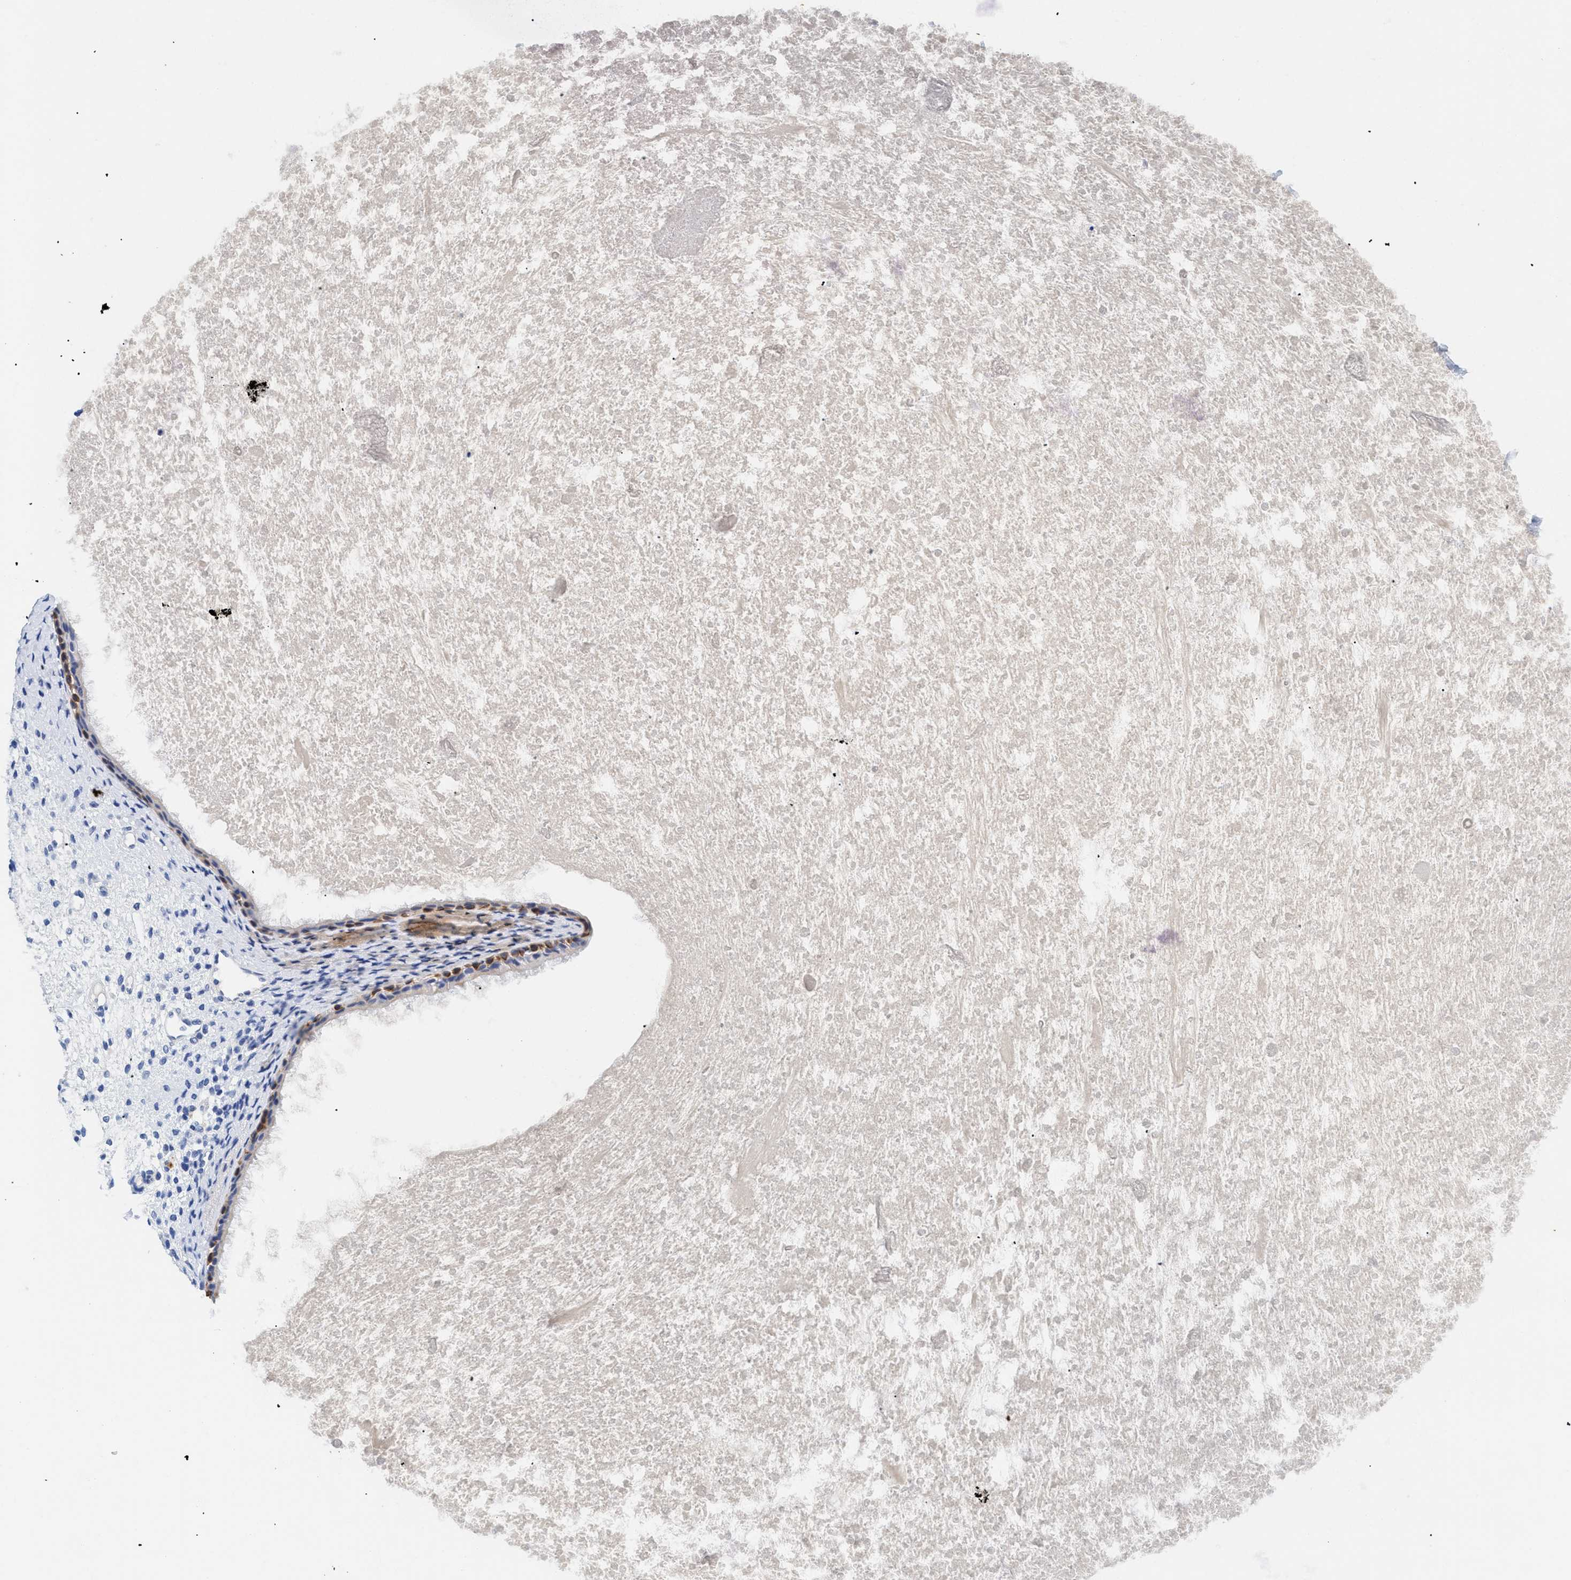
{"staining": {"intensity": "strong", "quantity": "<25%", "location": "cytoplasmic/membranous"}, "tissue": "nasopharynx", "cell_type": "Respiratory epithelial cells", "image_type": "normal", "snomed": [{"axis": "morphology", "description": "Normal tissue, NOS"}, {"axis": "topography", "description": "Nasopharynx"}], "caption": "Respiratory epithelial cells demonstrate medium levels of strong cytoplasmic/membranous expression in about <25% of cells in normal human nasopharynx. (DAB (3,3'-diaminobenzidine) IHC with brightfield microscopy, high magnification).", "gene": "TMEM68", "patient": {"sex": "male", "age": 22}}